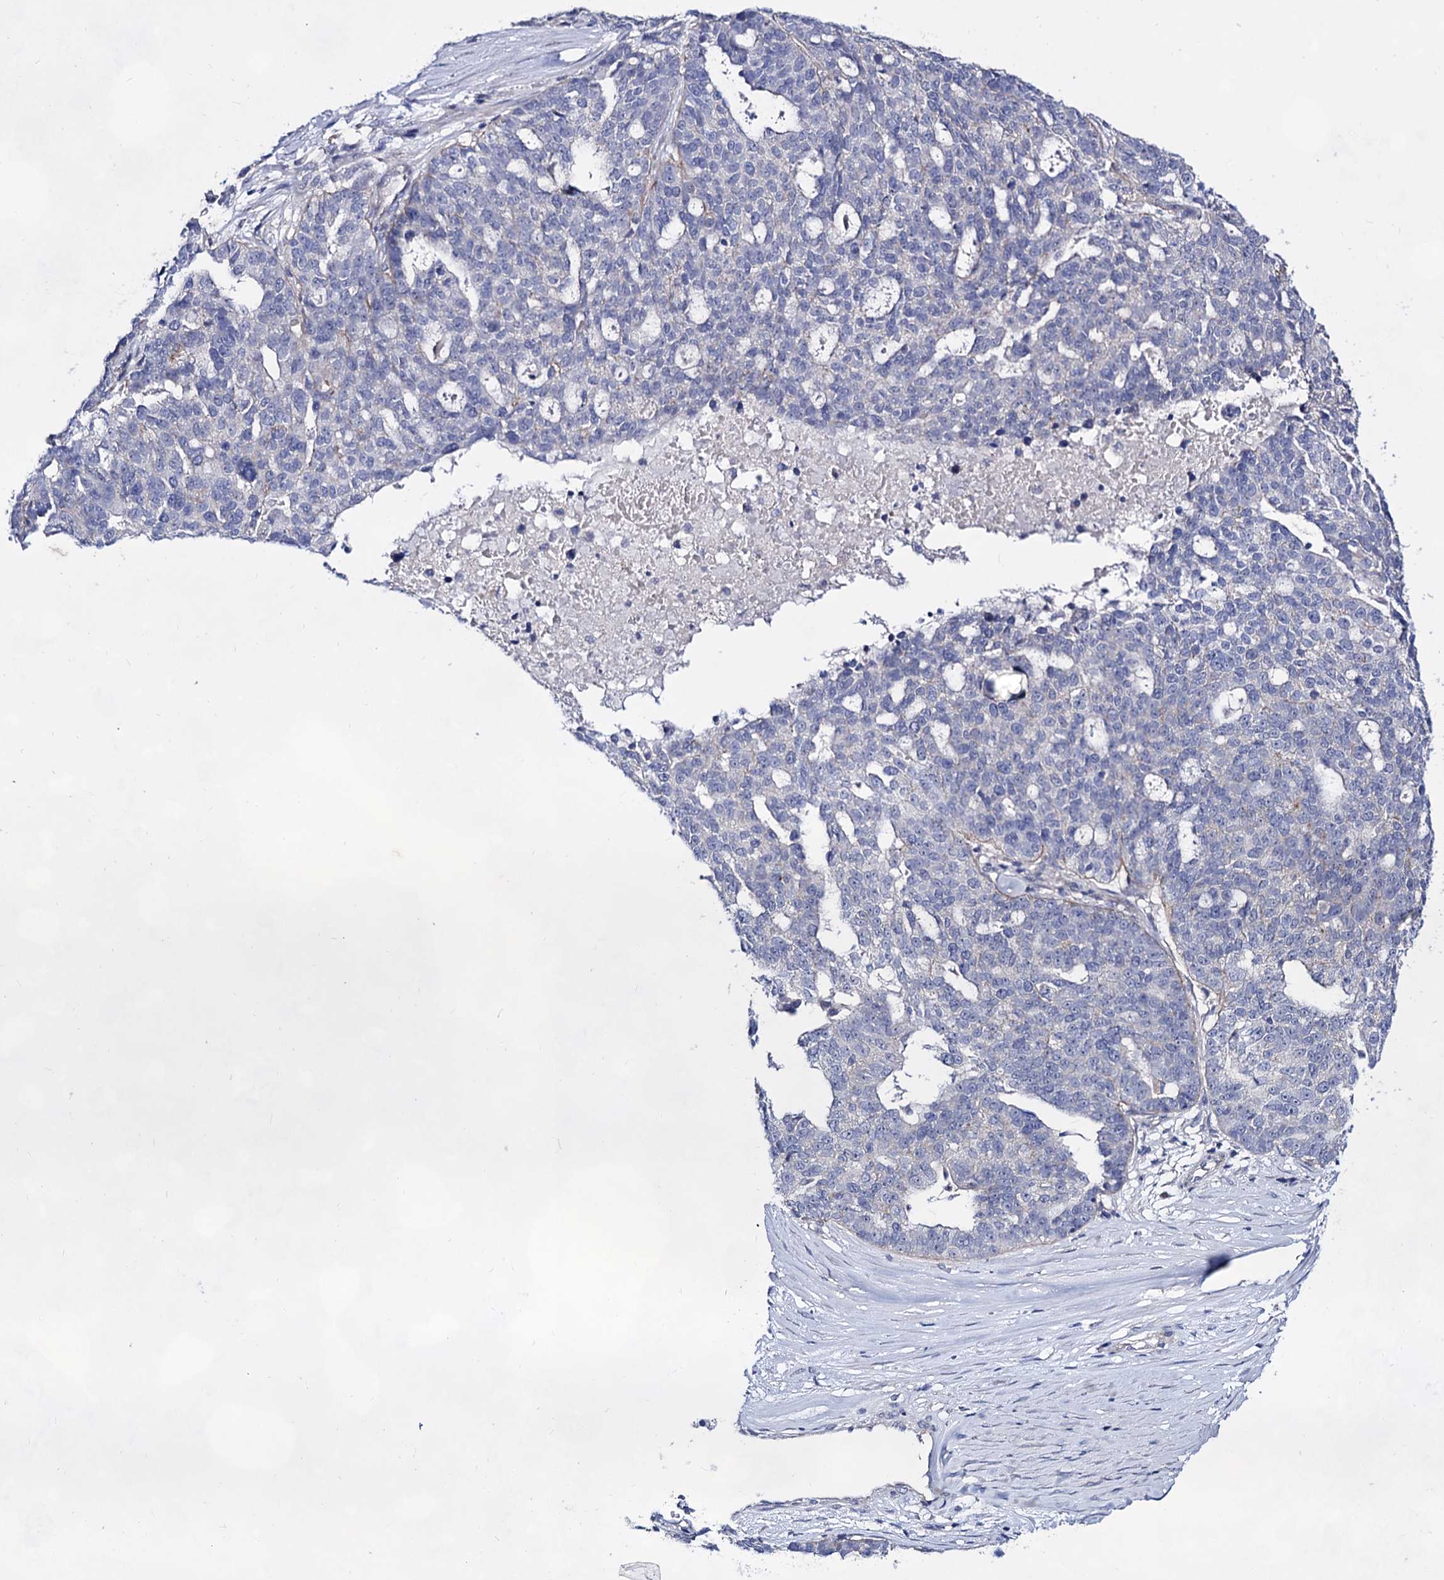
{"staining": {"intensity": "negative", "quantity": "none", "location": "none"}, "tissue": "ovarian cancer", "cell_type": "Tumor cells", "image_type": "cancer", "snomed": [{"axis": "morphology", "description": "Cystadenocarcinoma, serous, NOS"}, {"axis": "topography", "description": "Ovary"}], "caption": "Photomicrograph shows no protein expression in tumor cells of ovarian cancer tissue.", "gene": "PLIN1", "patient": {"sex": "female", "age": 59}}